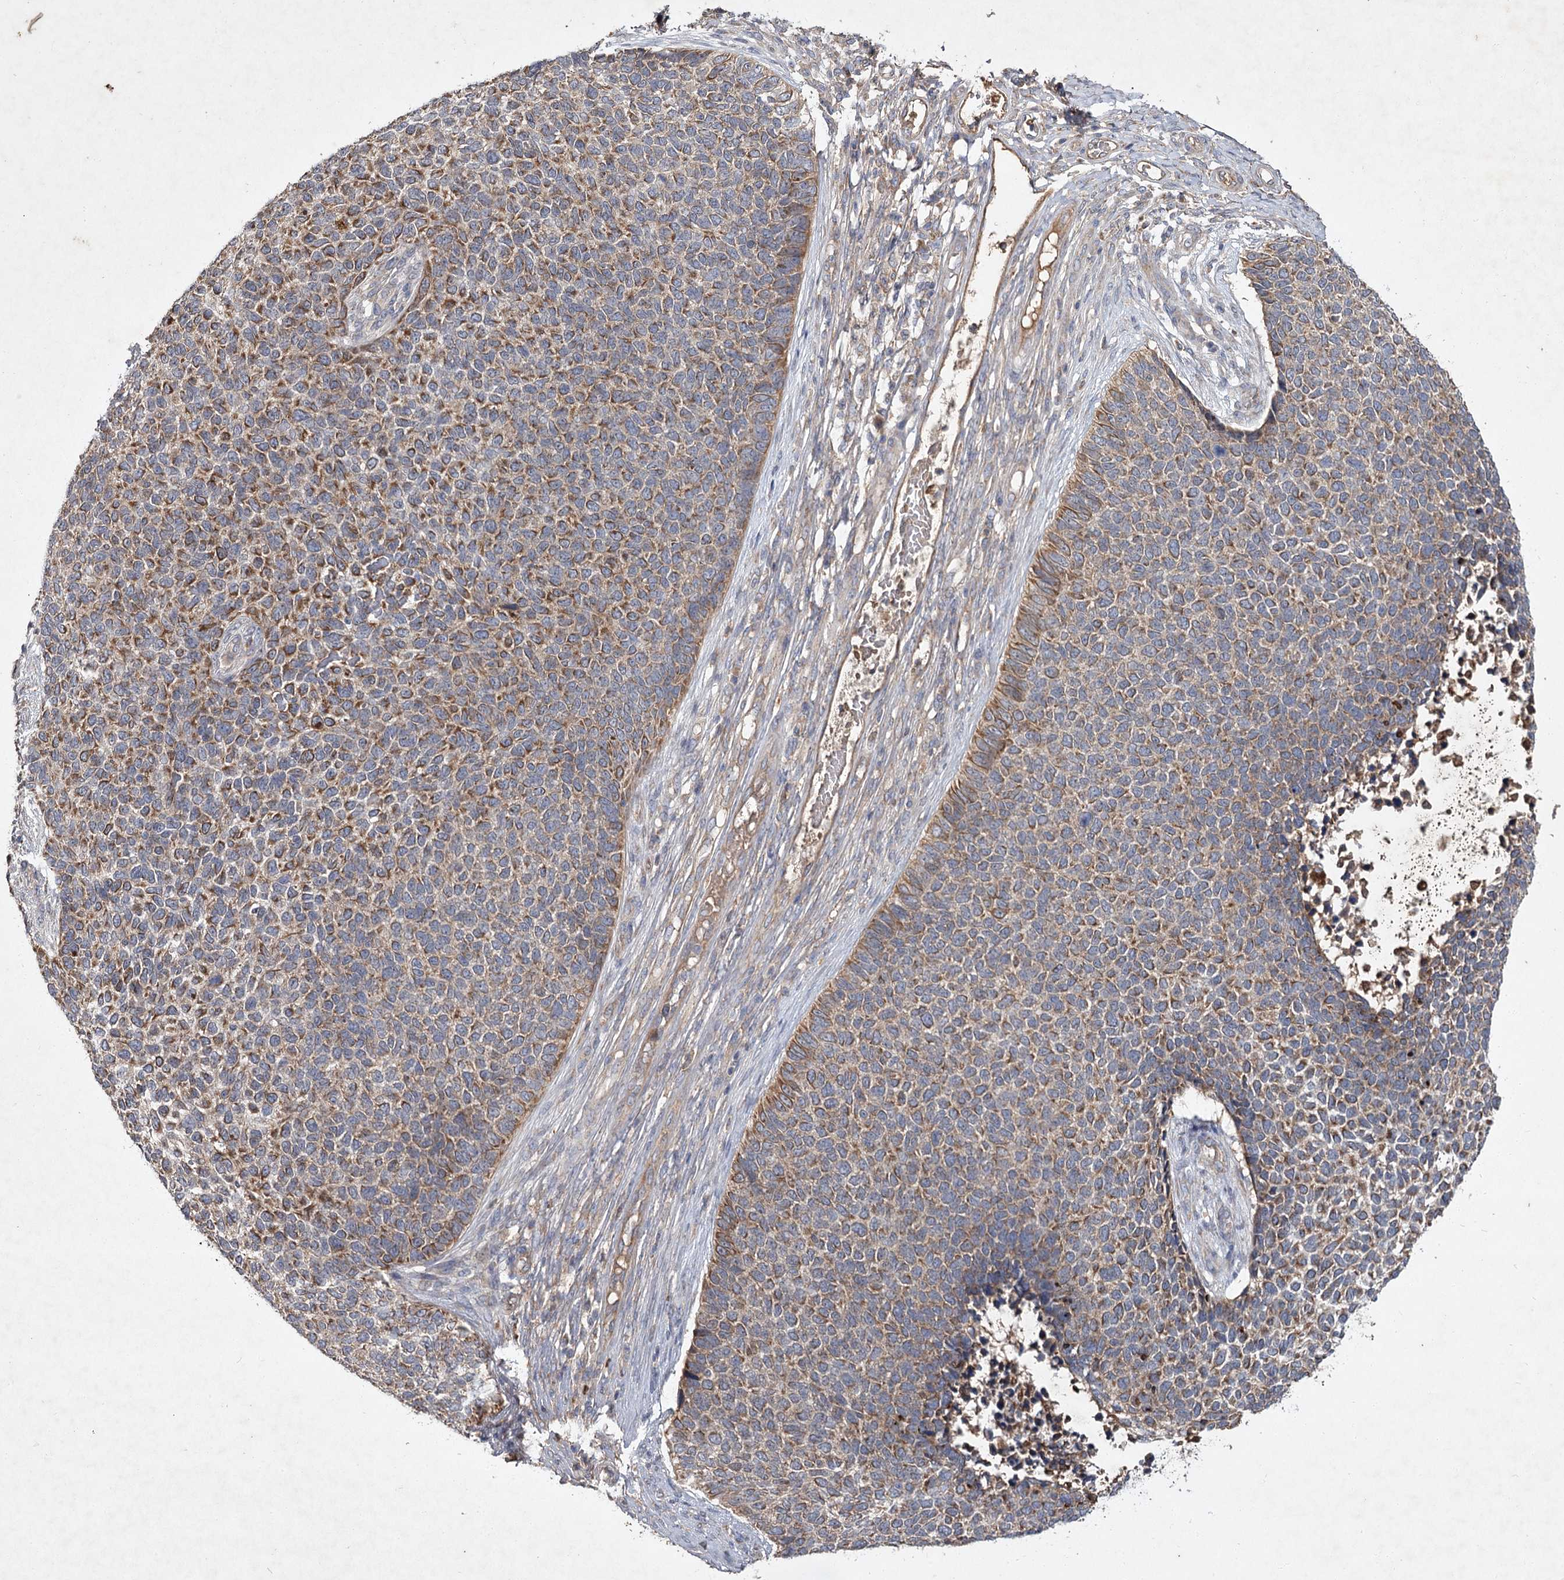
{"staining": {"intensity": "moderate", "quantity": ">75%", "location": "cytoplasmic/membranous"}, "tissue": "skin cancer", "cell_type": "Tumor cells", "image_type": "cancer", "snomed": [{"axis": "morphology", "description": "Basal cell carcinoma"}, {"axis": "topography", "description": "Skin"}], "caption": "Skin basal cell carcinoma was stained to show a protein in brown. There is medium levels of moderate cytoplasmic/membranous positivity in approximately >75% of tumor cells.", "gene": "MFN1", "patient": {"sex": "female", "age": 84}}